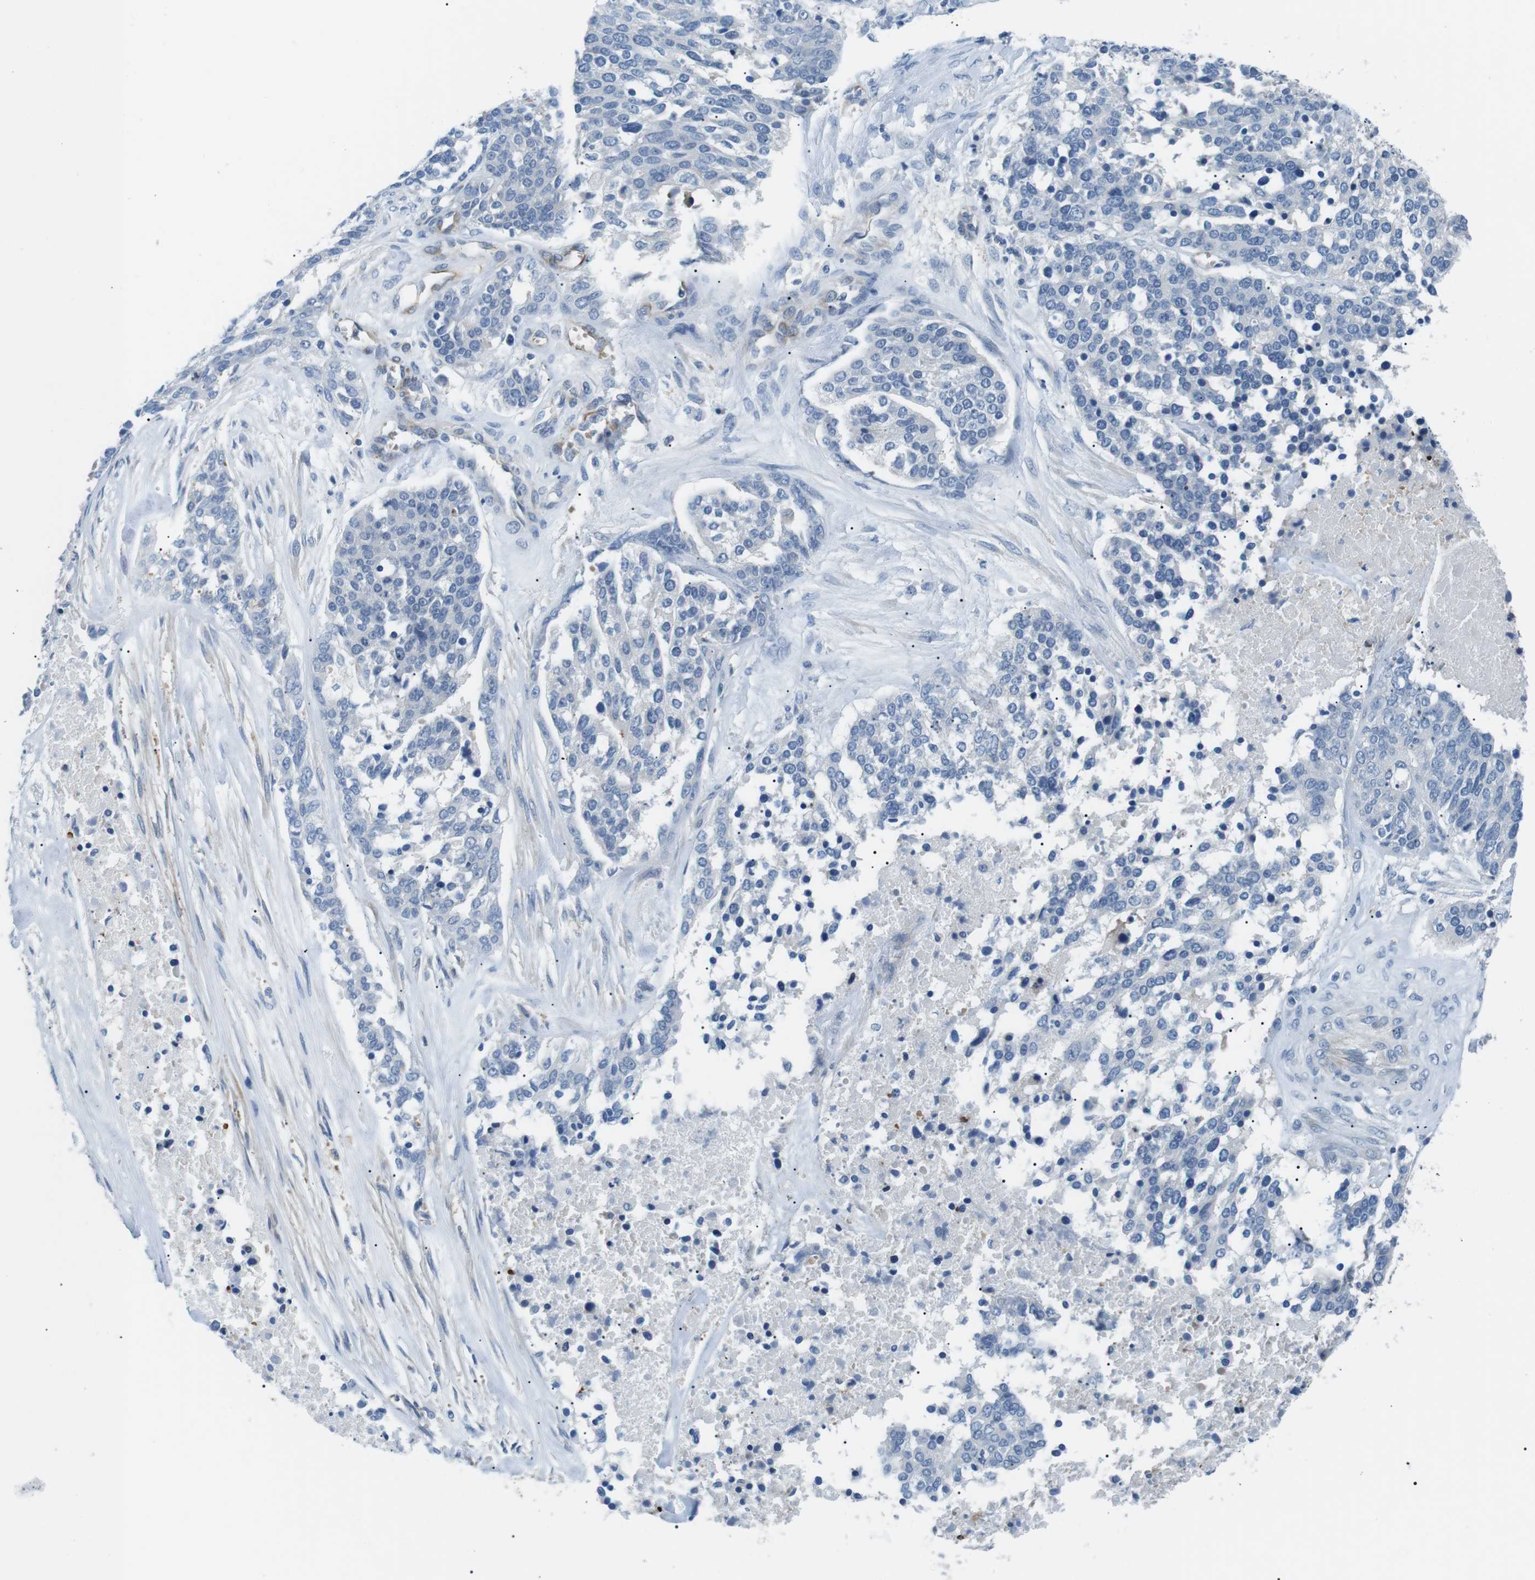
{"staining": {"intensity": "negative", "quantity": "none", "location": "none"}, "tissue": "ovarian cancer", "cell_type": "Tumor cells", "image_type": "cancer", "snomed": [{"axis": "morphology", "description": "Cystadenocarcinoma, serous, NOS"}, {"axis": "topography", "description": "Ovary"}], "caption": "An immunohistochemistry (IHC) micrograph of ovarian cancer is shown. There is no staining in tumor cells of ovarian cancer.", "gene": "ADCY10", "patient": {"sex": "female", "age": 44}}